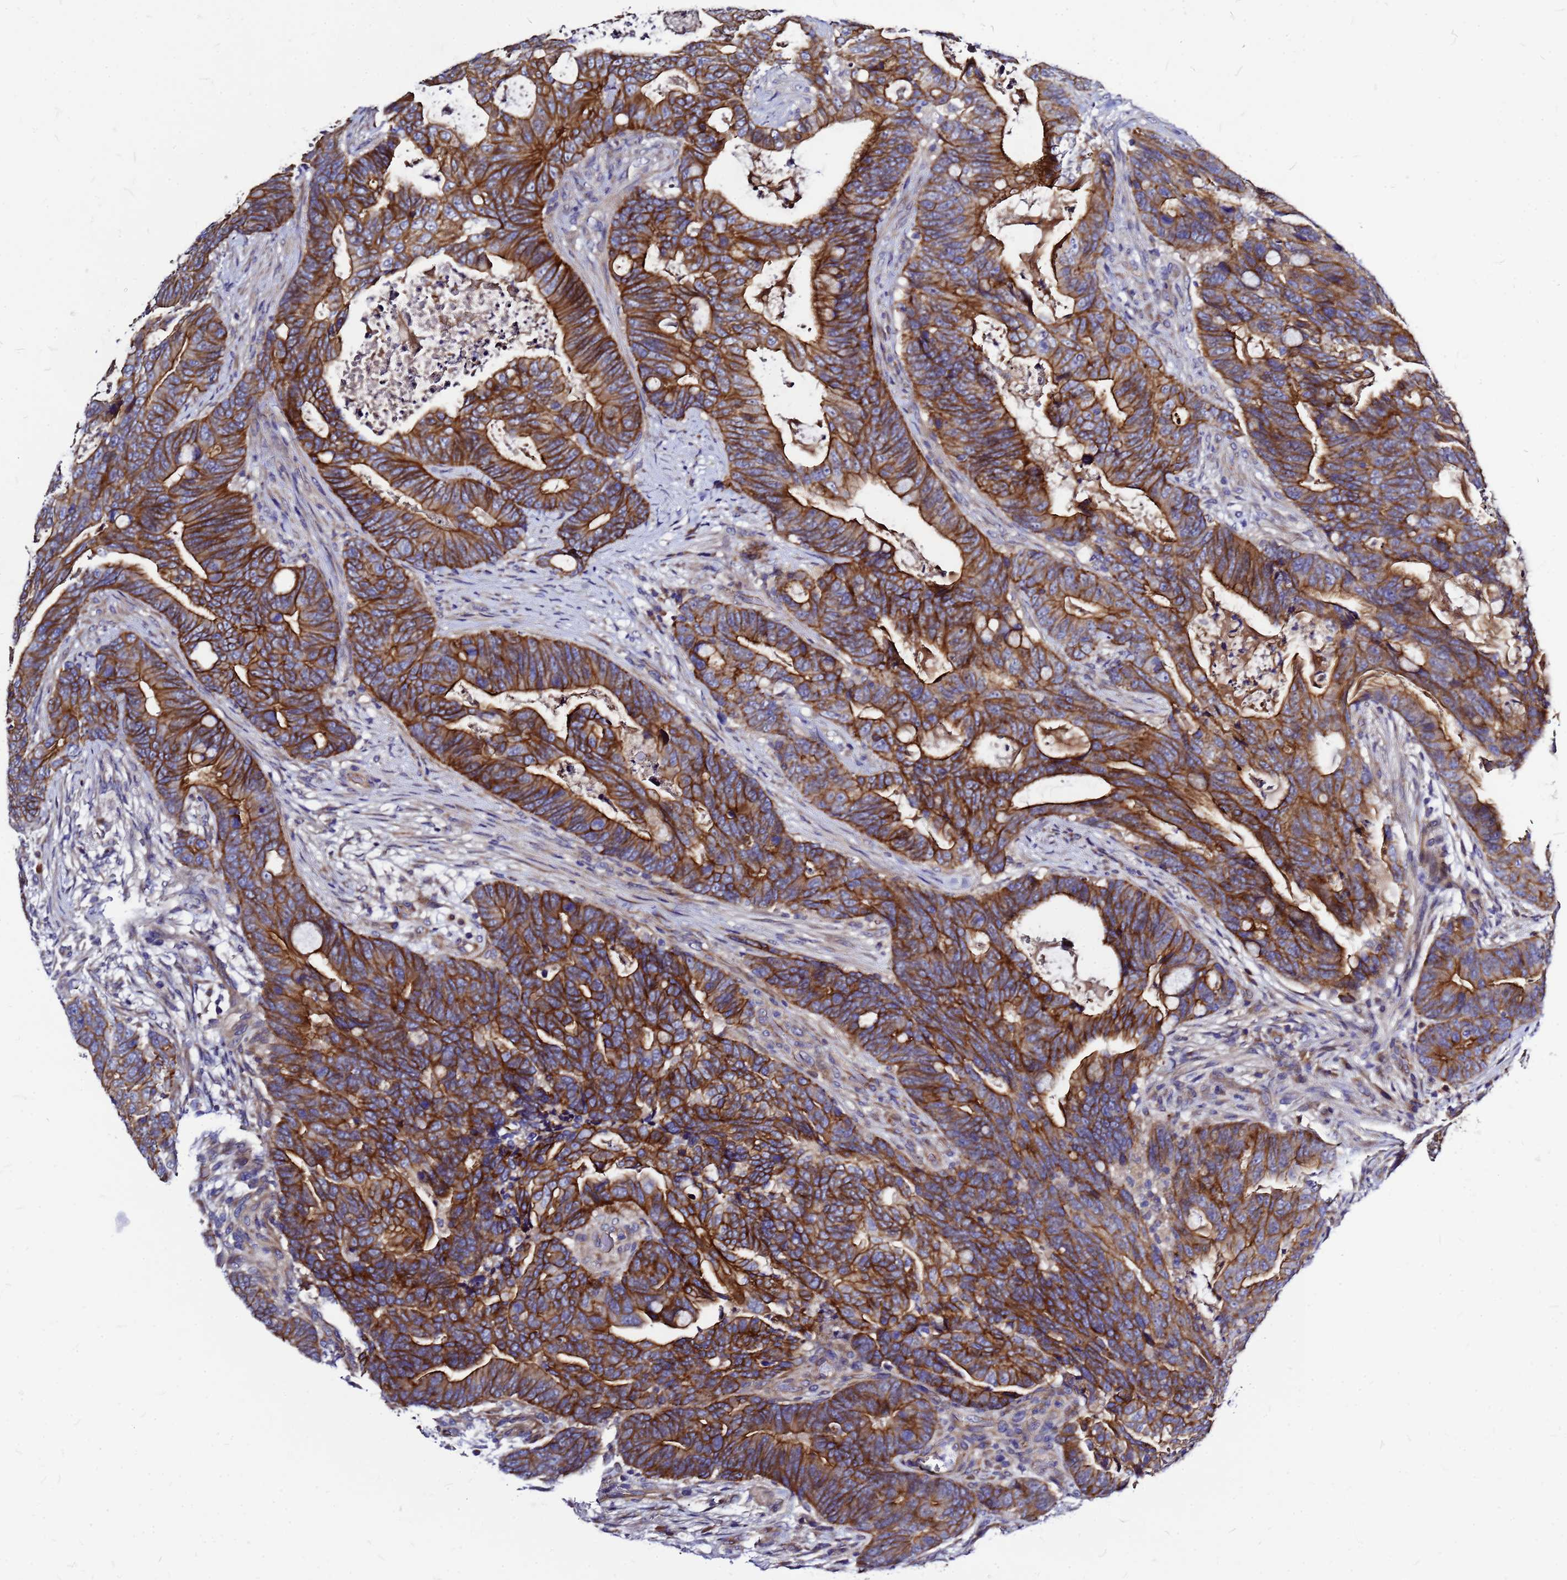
{"staining": {"intensity": "strong", "quantity": ">75%", "location": "cytoplasmic/membranous"}, "tissue": "colorectal cancer", "cell_type": "Tumor cells", "image_type": "cancer", "snomed": [{"axis": "morphology", "description": "Adenocarcinoma, NOS"}, {"axis": "topography", "description": "Colon"}], "caption": "IHC photomicrograph of human colorectal cancer stained for a protein (brown), which reveals high levels of strong cytoplasmic/membranous expression in approximately >75% of tumor cells.", "gene": "FBXW5", "patient": {"sex": "female", "age": 82}}